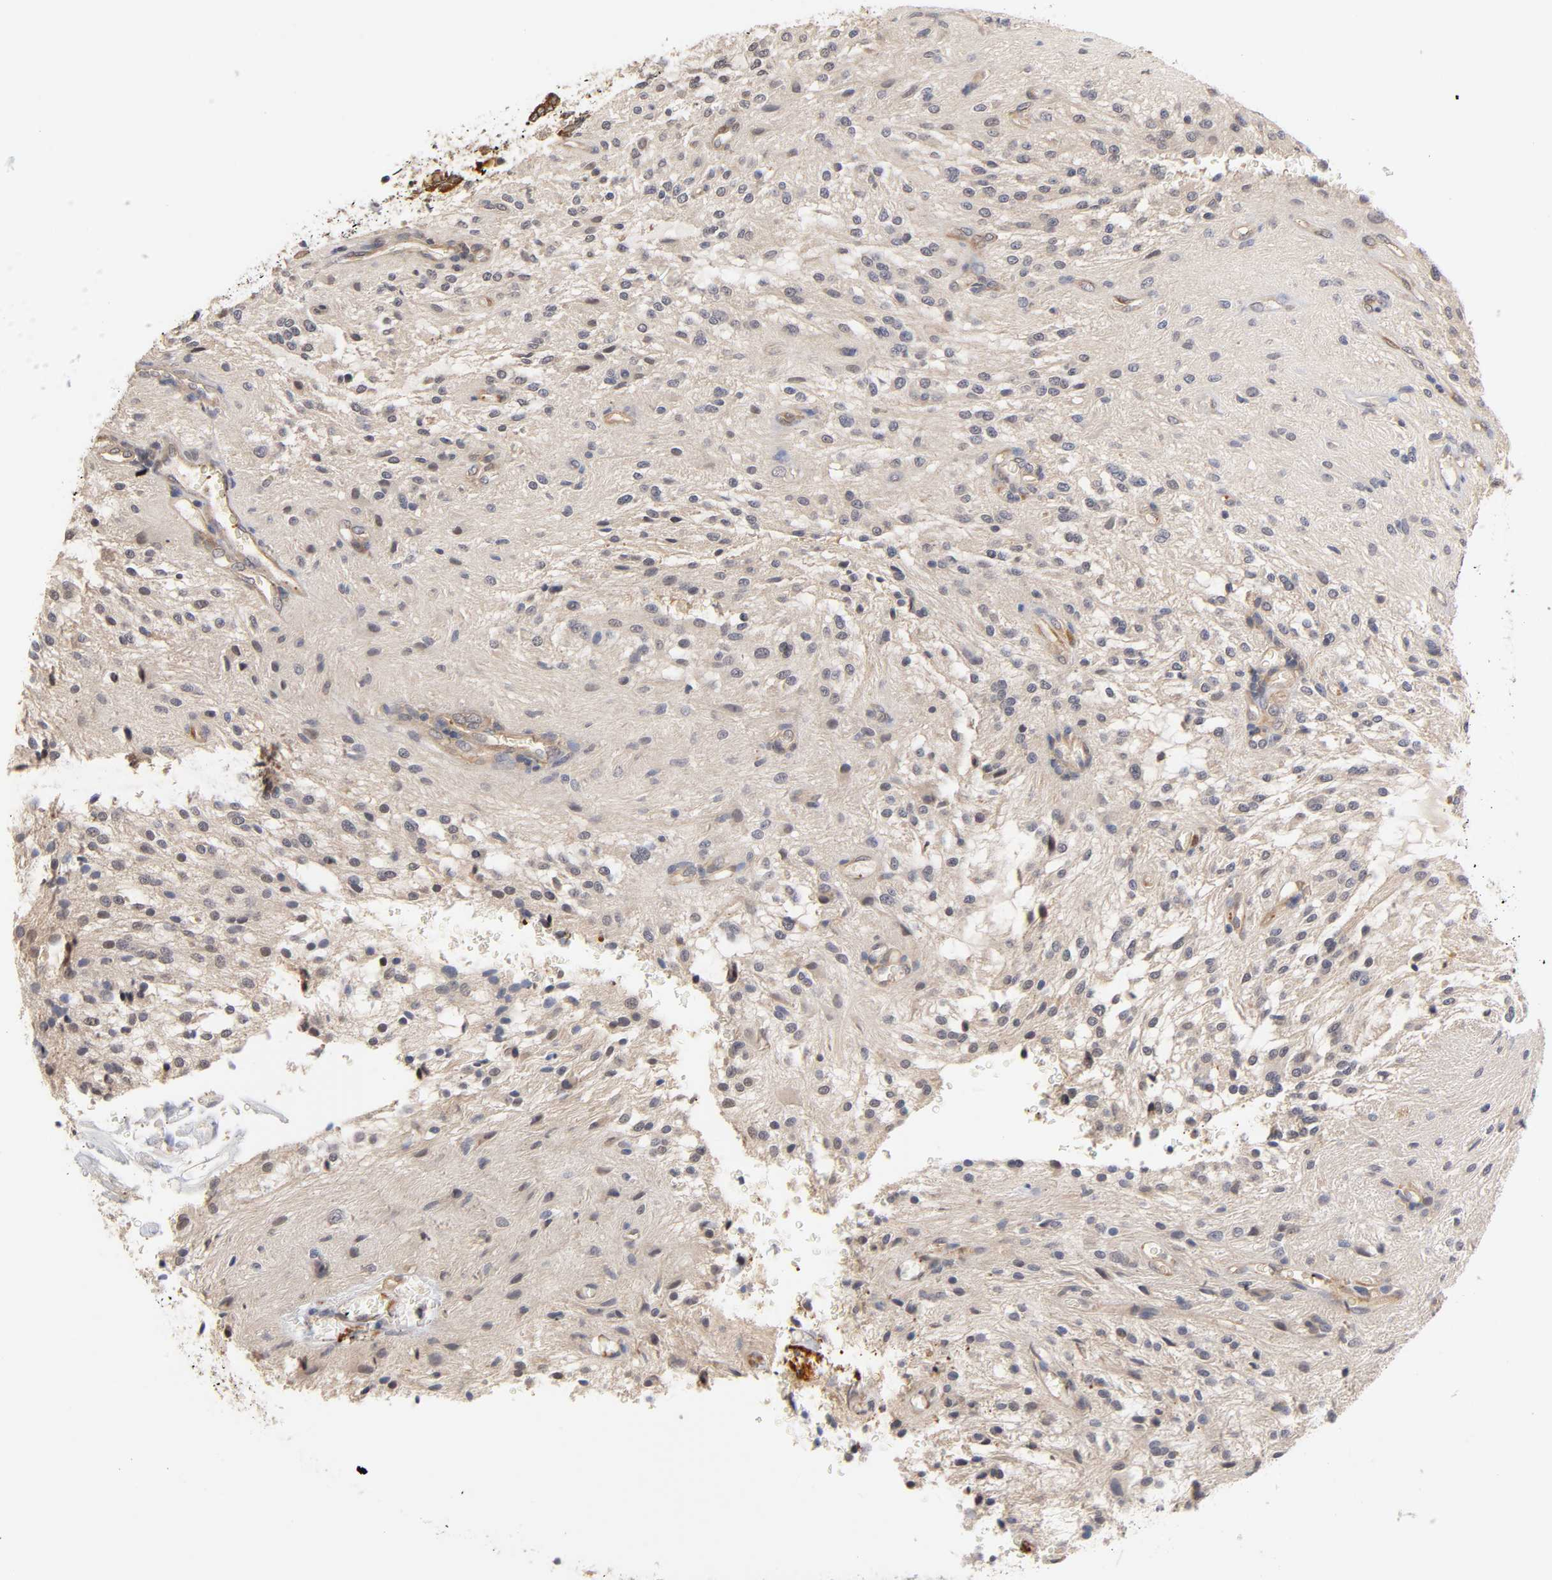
{"staining": {"intensity": "negative", "quantity": "none", "location": "none"}, "tissue": "glioma", "cell_type": "Tumor cells", "image_type": "cancer", "snomed": [{"axis": "morphology", "description": "Glioma, malignant, NOS"}, {"axis": "topography", "description": "Cerebellum"}], "caption": "A micrograph of human glioma is negative for staining in tumor cells.", "gene": "PDE5A", "patient": {"sex": "female", "age": 10}}